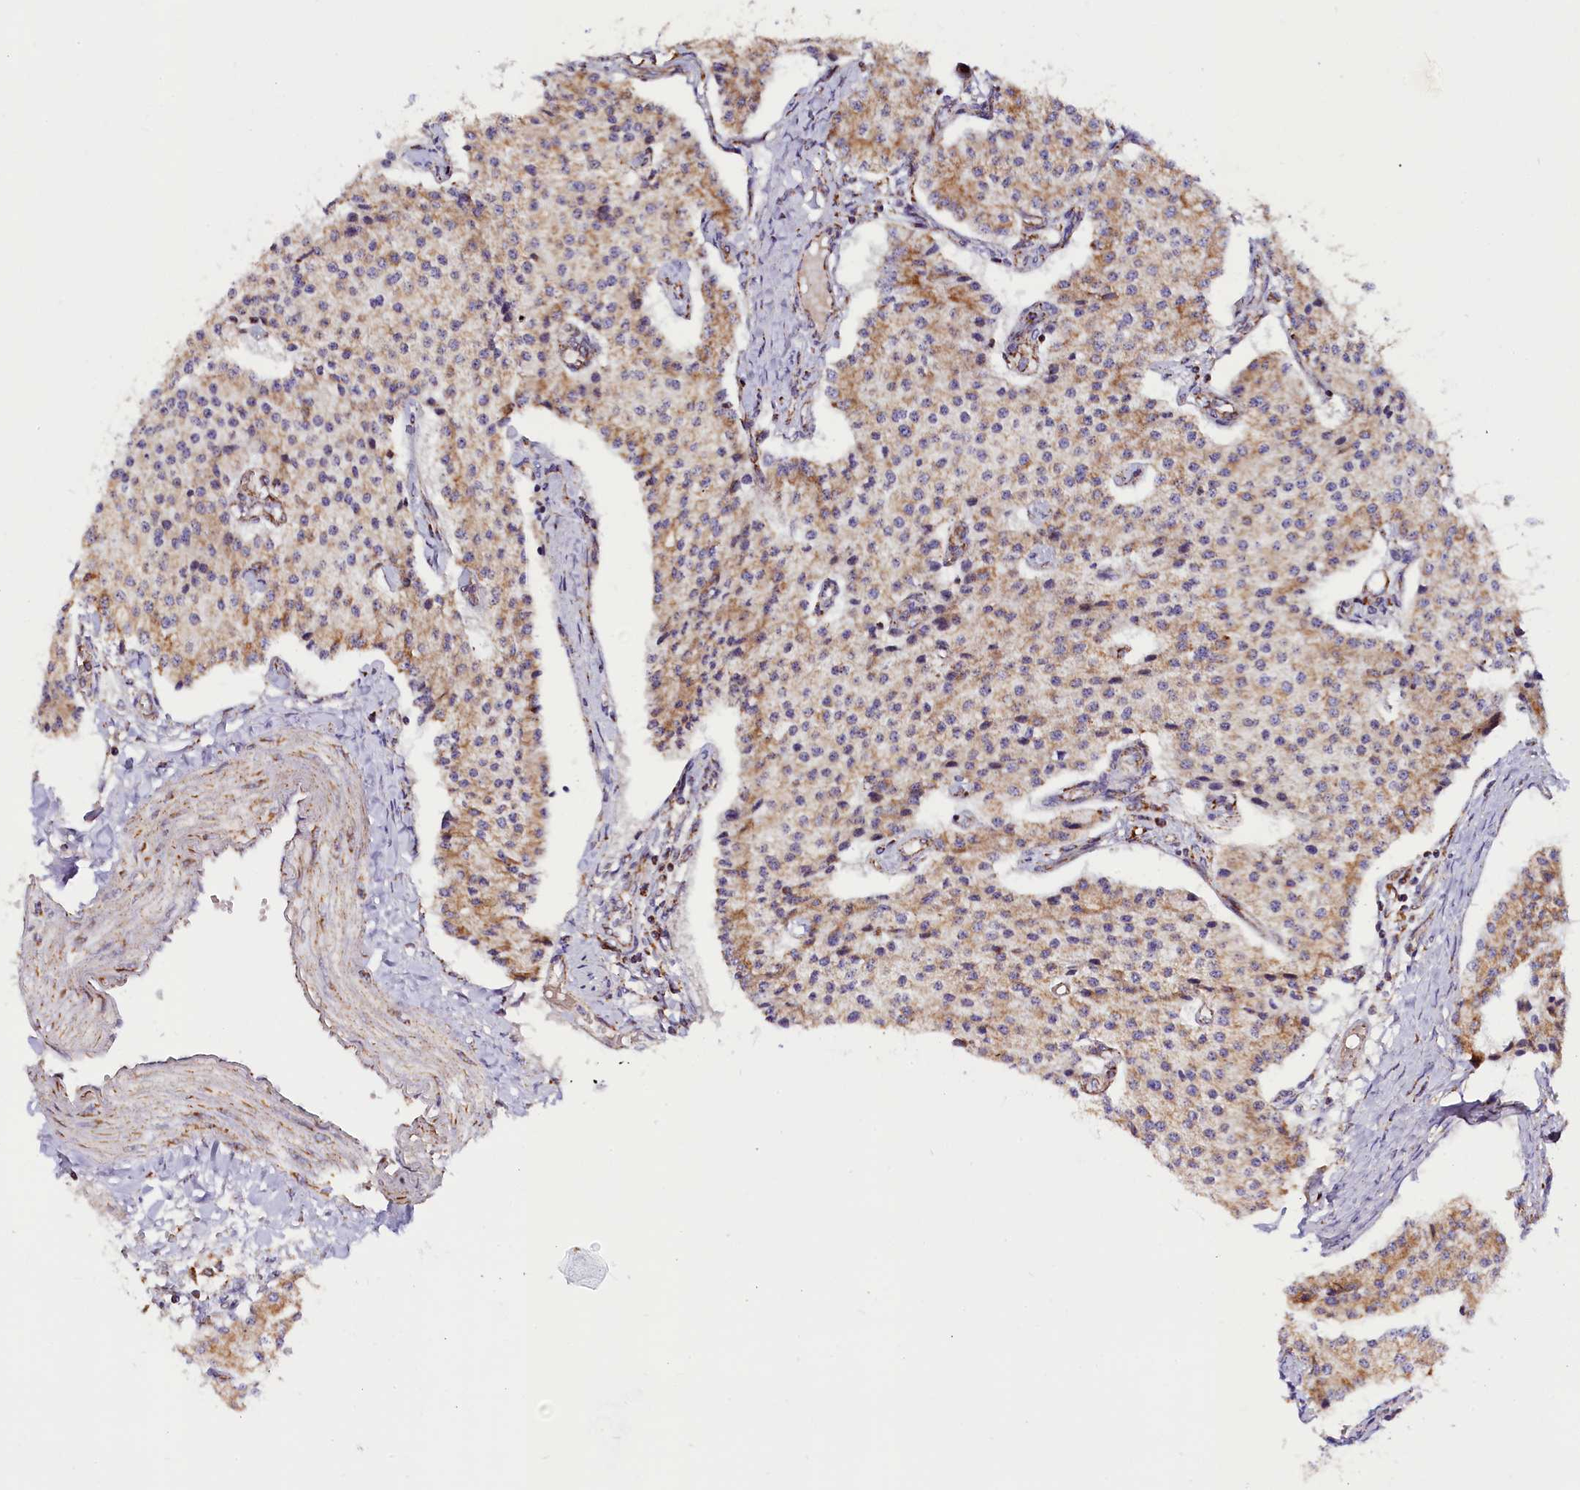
{"staining": {"intensity": "moderate", "quantity": "25%-75%", "location": "cytoplasmic/membranous"}, "tissue": "carcinoid", "cell_type": "Tumor cells", "image_type": "cancer", "snomed": [{"axis": "morphology", "description": "Carcinoid, malignant, NOS"}, {"axis": "topography", "description": "Colon"}], "caption": "Protein analysis of carcinoid tissue shows moderate cytoplasmic/membranous positivity in about 25%-75% of tumor cells.", "gene": "NDUFA8", "patient": {"sex": "female", "age": 52}}